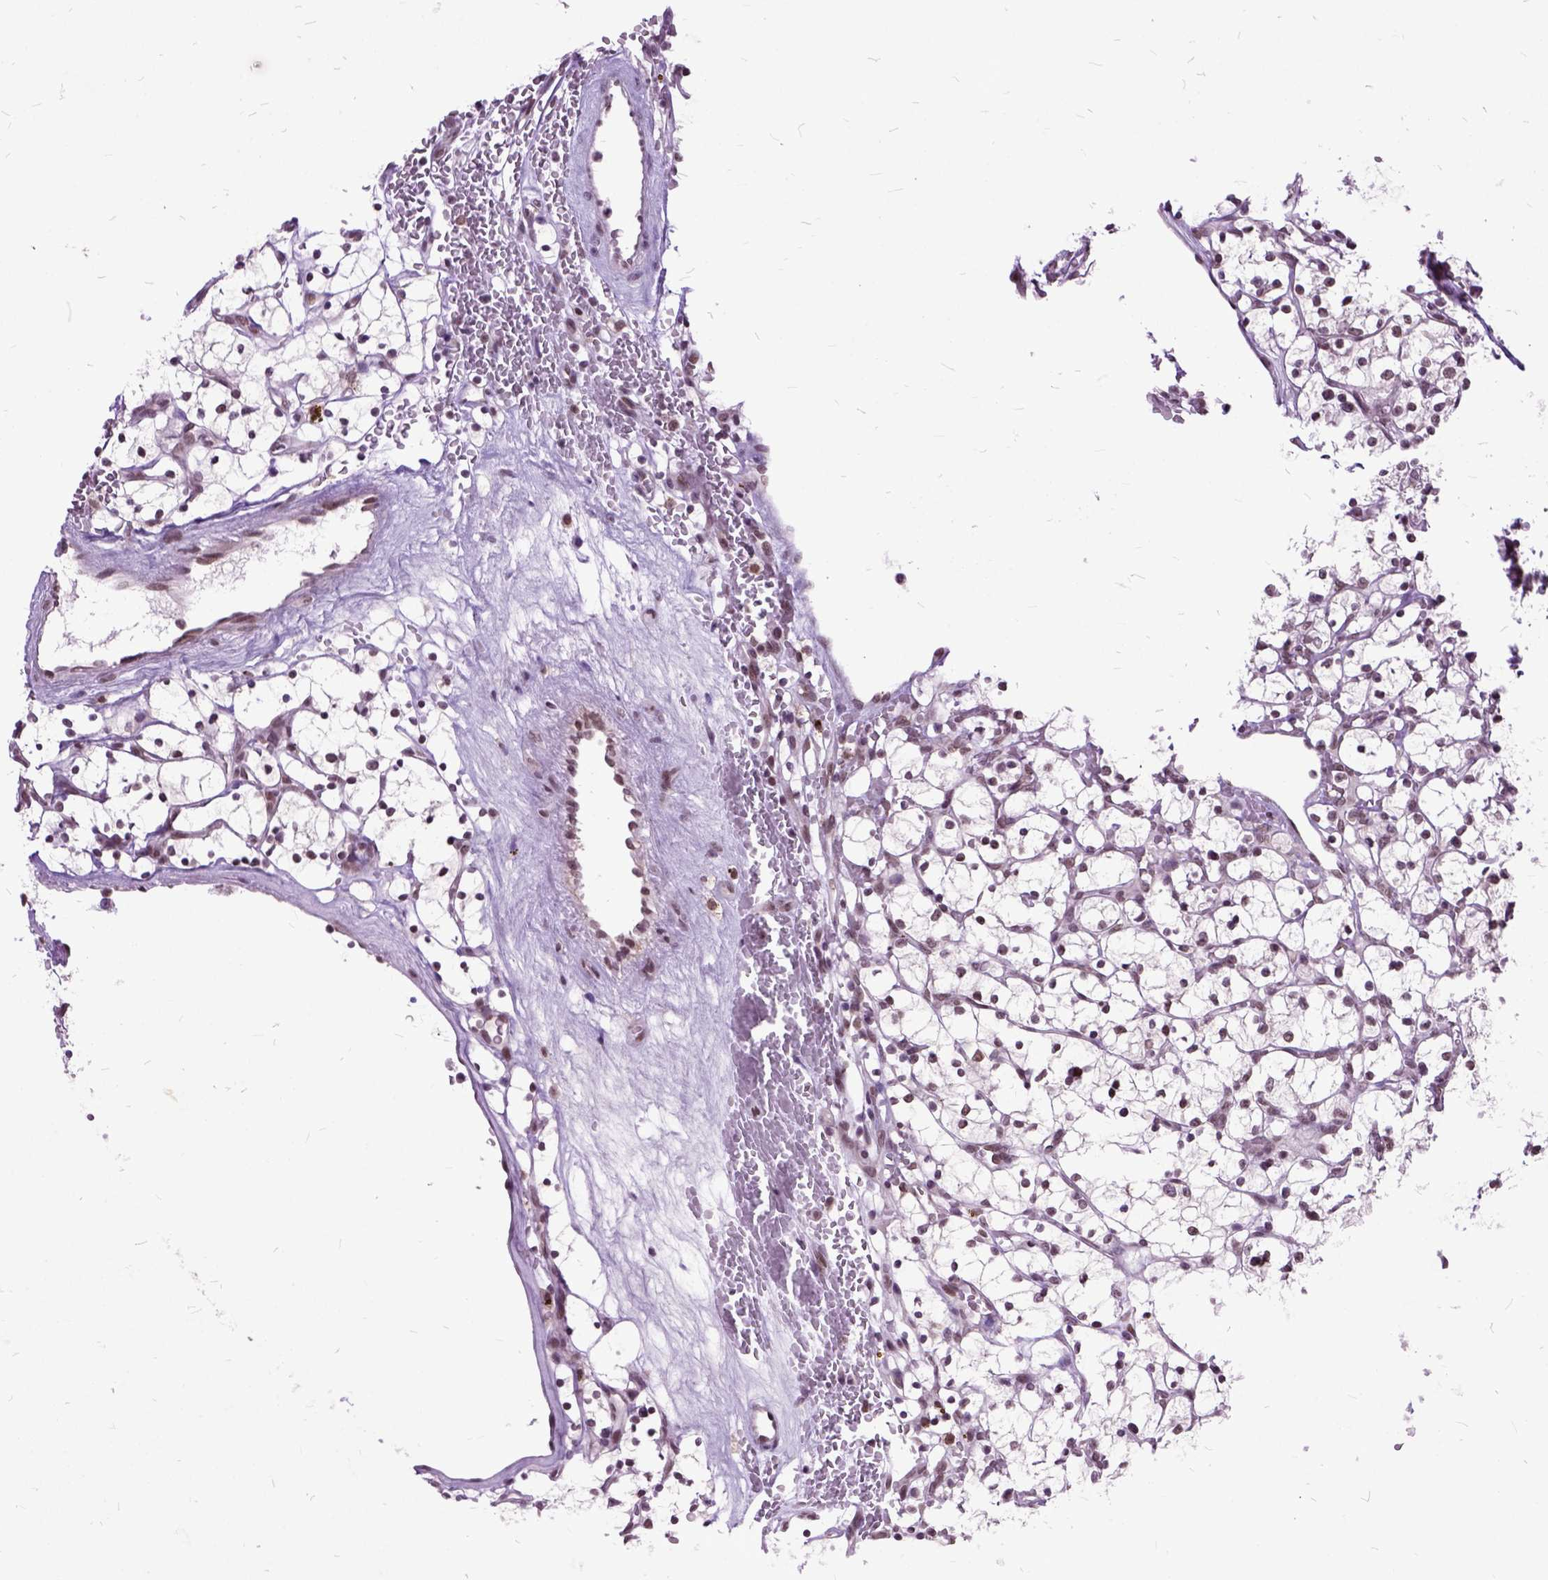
{"staining": {"intensity": "moderate", "quantity": "<25%", "location": "nuclear"}, "tissue": "renal cancer", "cell_type": "Tumor cells", "image_type": "cancer", "snomed": [{"axis": "morphology", "description": "Adenocarcinoma, NOS"}, {"axis": "topography", "description": "Kidney"}], "caption": "A micrograph of human renal adenocarcinoma stained for a protein shows moderate nuclear brown staining in tumor cells.", "gene": "ORC5", "patient": {"sex": "female", "age": 64}}